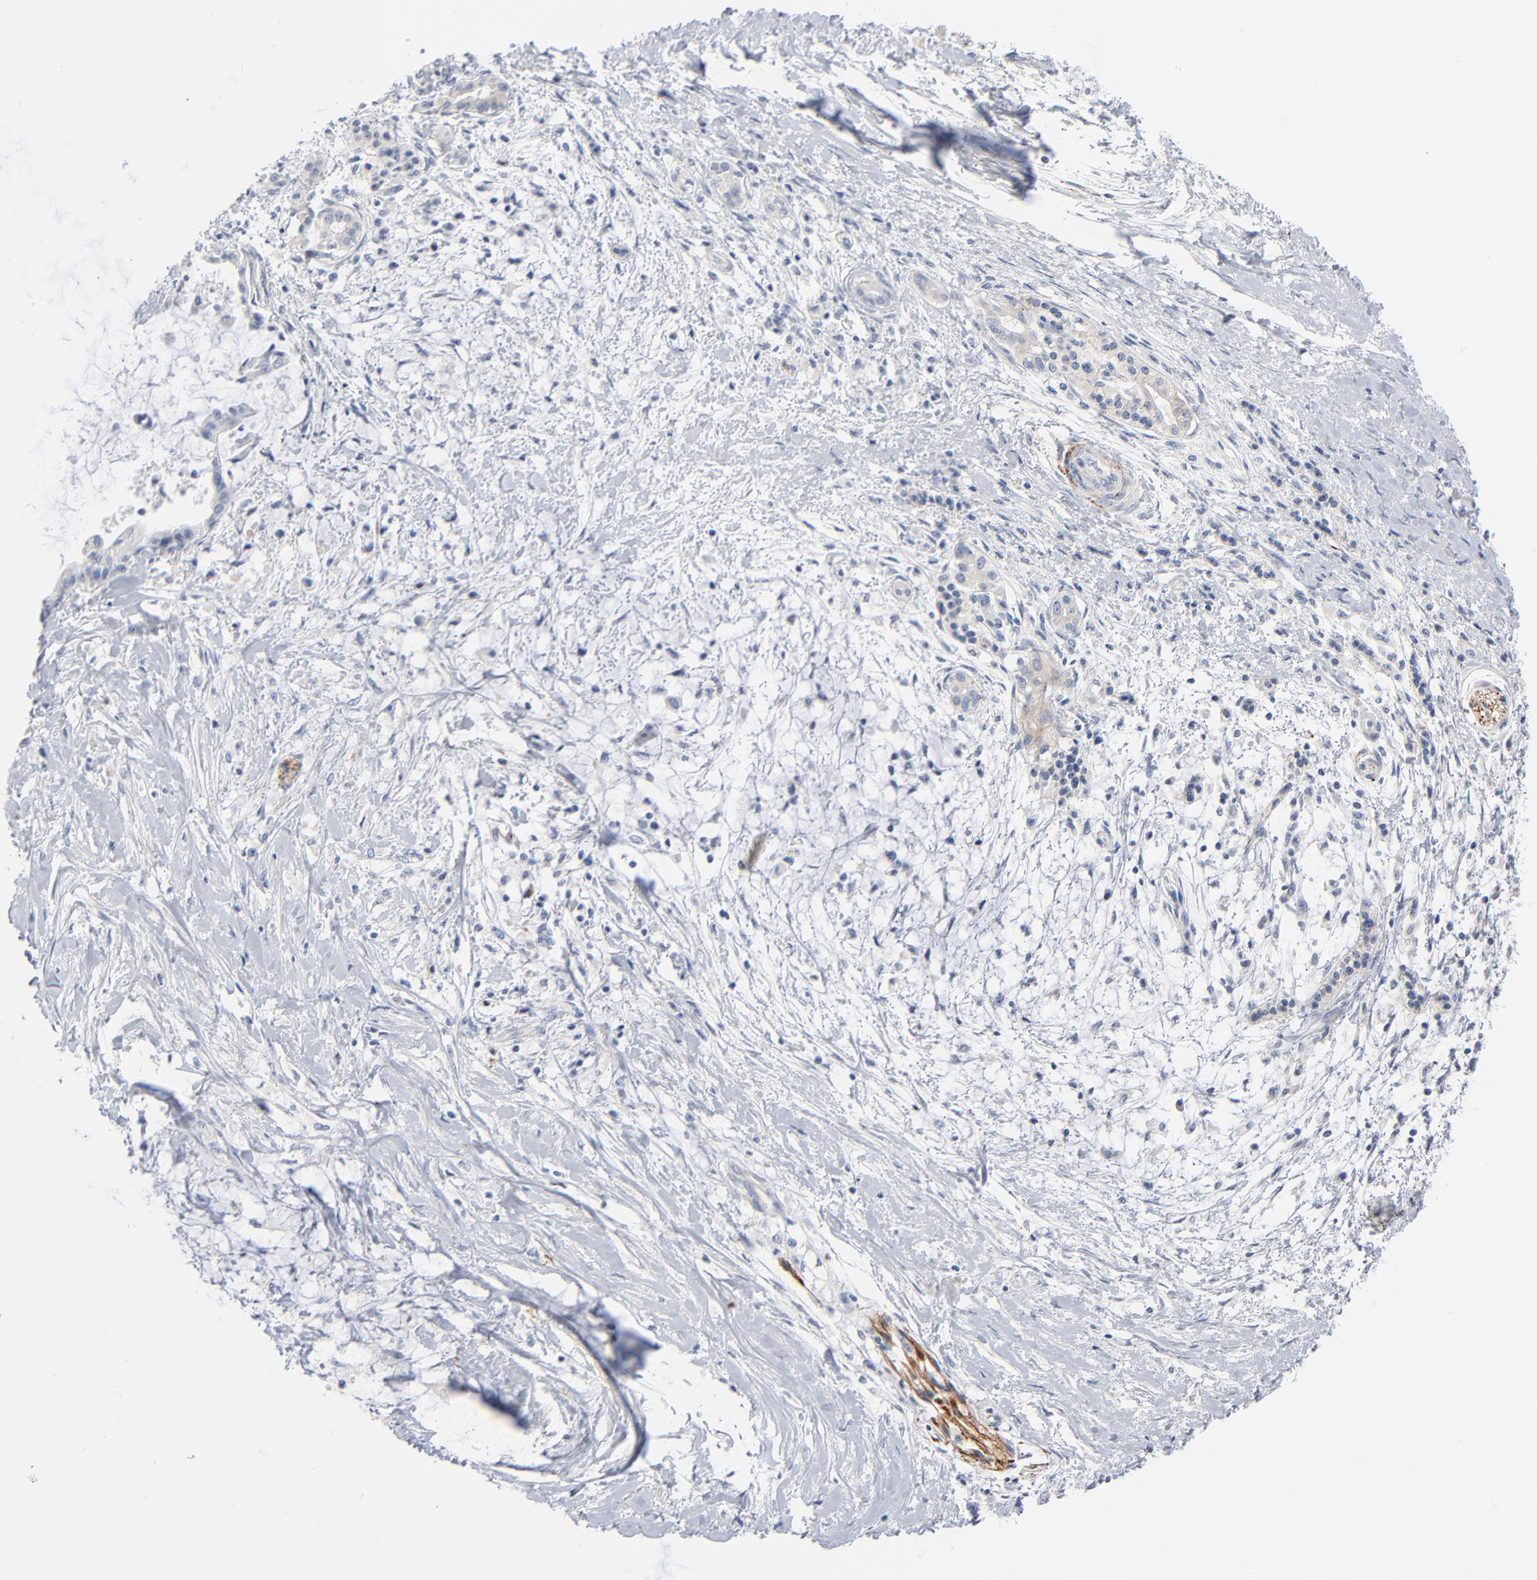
{"staining": {"intensity": "negative", "quantity": "none", "location": "none"}, "tissue": "pancreatic cancer", "cell_type": "Tumor cells", "image_type": "cancer", "snomed": [{"axis": "morphology", "description": "Adenocarcinoma, NOS"}, {"axis": "topography", "description": "Pancreas"}], "caption": "An image of human adenocarcinoma (pancreatic) is negative for staining in tumor cells. Nuclei are stained in blue.", "gene": "IFT43", "patient": {"sex": "female", "age": 64}}